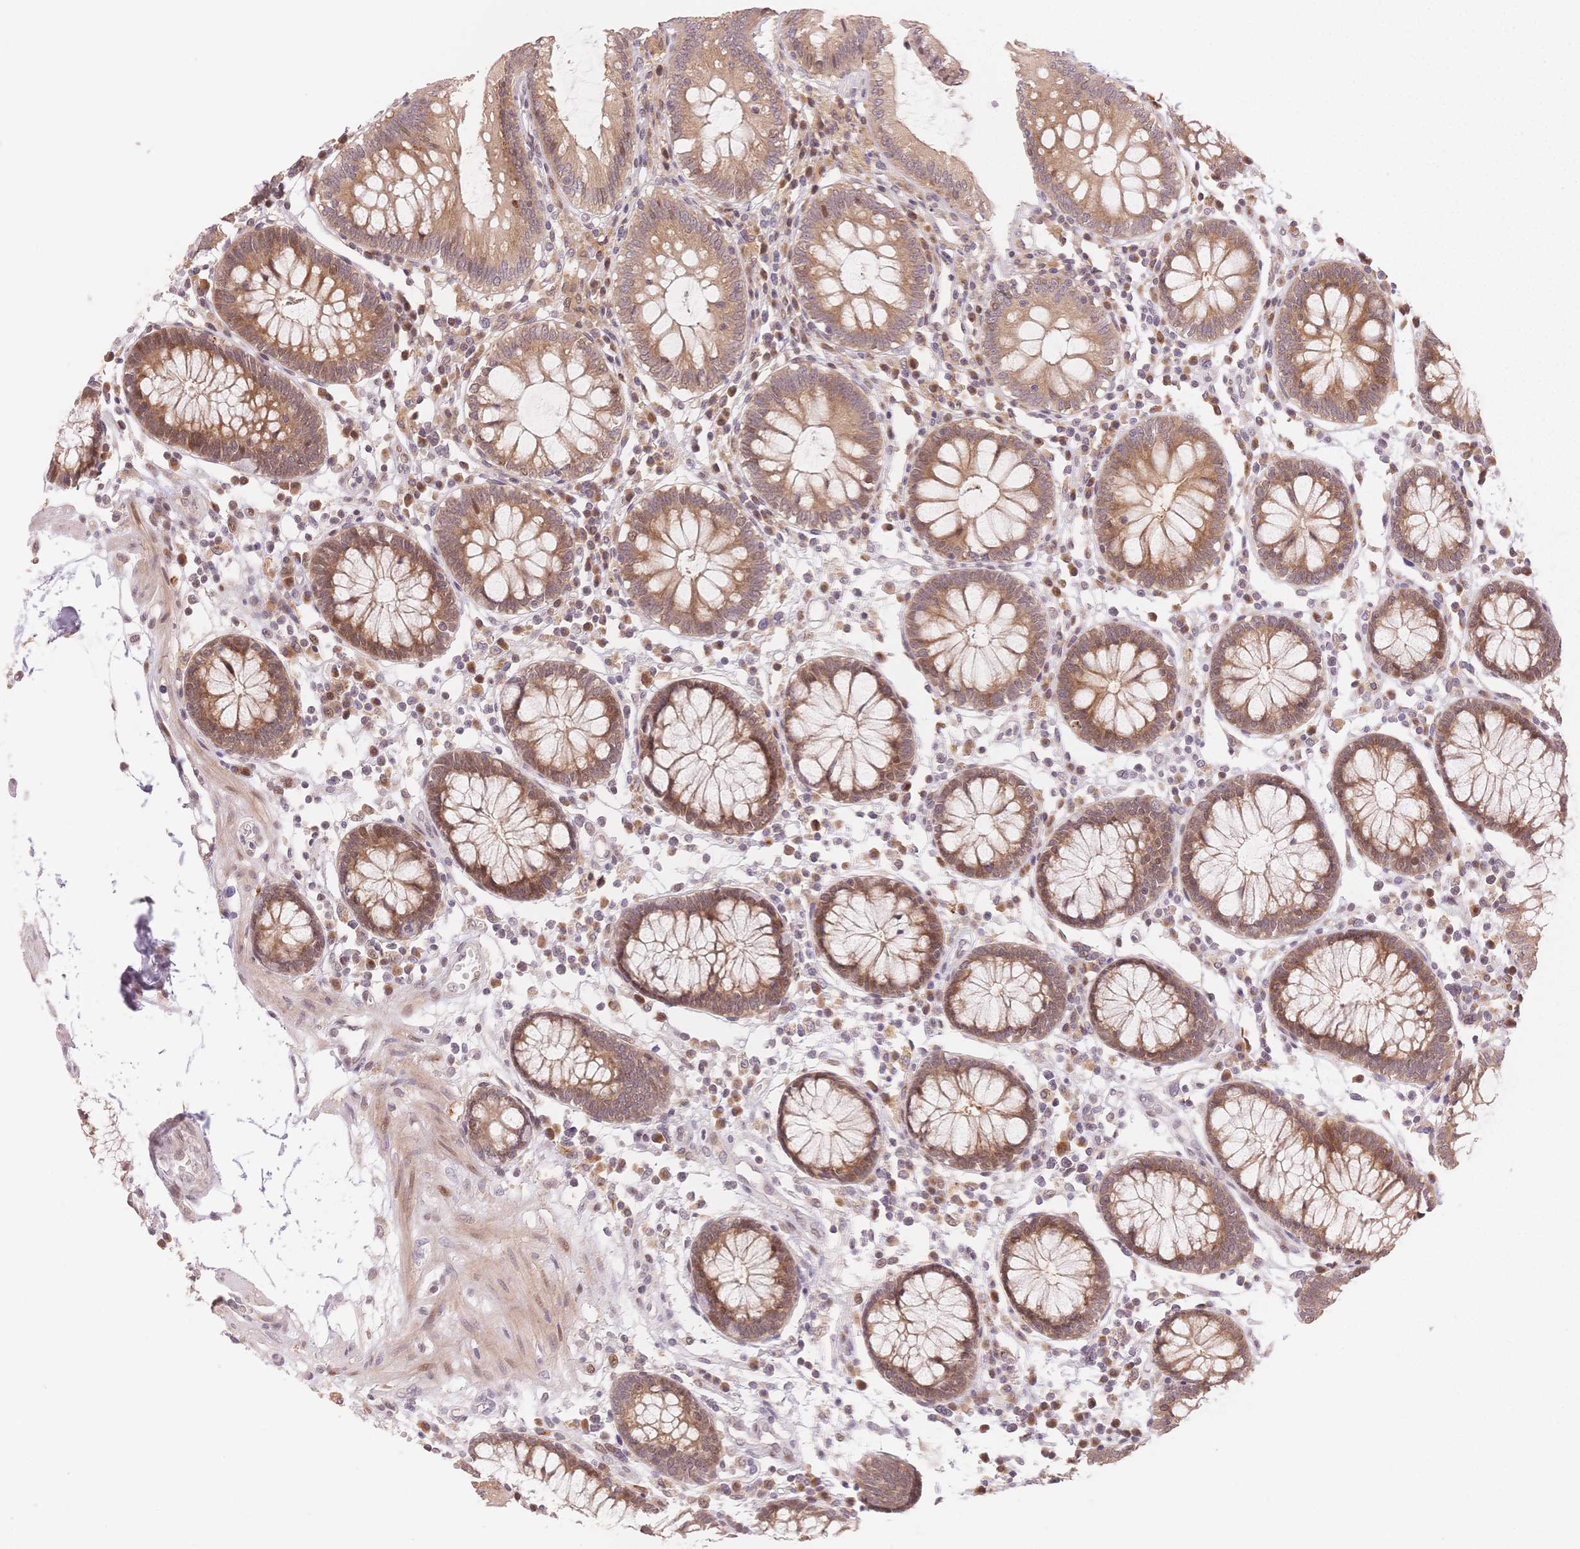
{"staining": {"intensity": "negative", "quantity": "none", "location": "none"}, "tissue": "colon", "cell_type": "Endothelial cells", "image_type": "normal", "snomed": [{"axis": "morphology", "description": "Normal tissue, NOS"}, {"axis": "morphology", "description": "Adenocarcinoma, NOS"}, {"axis": "topography", "description": "Colon"}], "caption": "Immunohistochemistry (IHC) histopathology image of unremarkable colon: human colon stained with DAB (3,3'-diaminobenzidine) reveals no significant protein positivity in endothelial cells.", "gene": "STK39", "patient": {"sex": "male", "age": 83}}